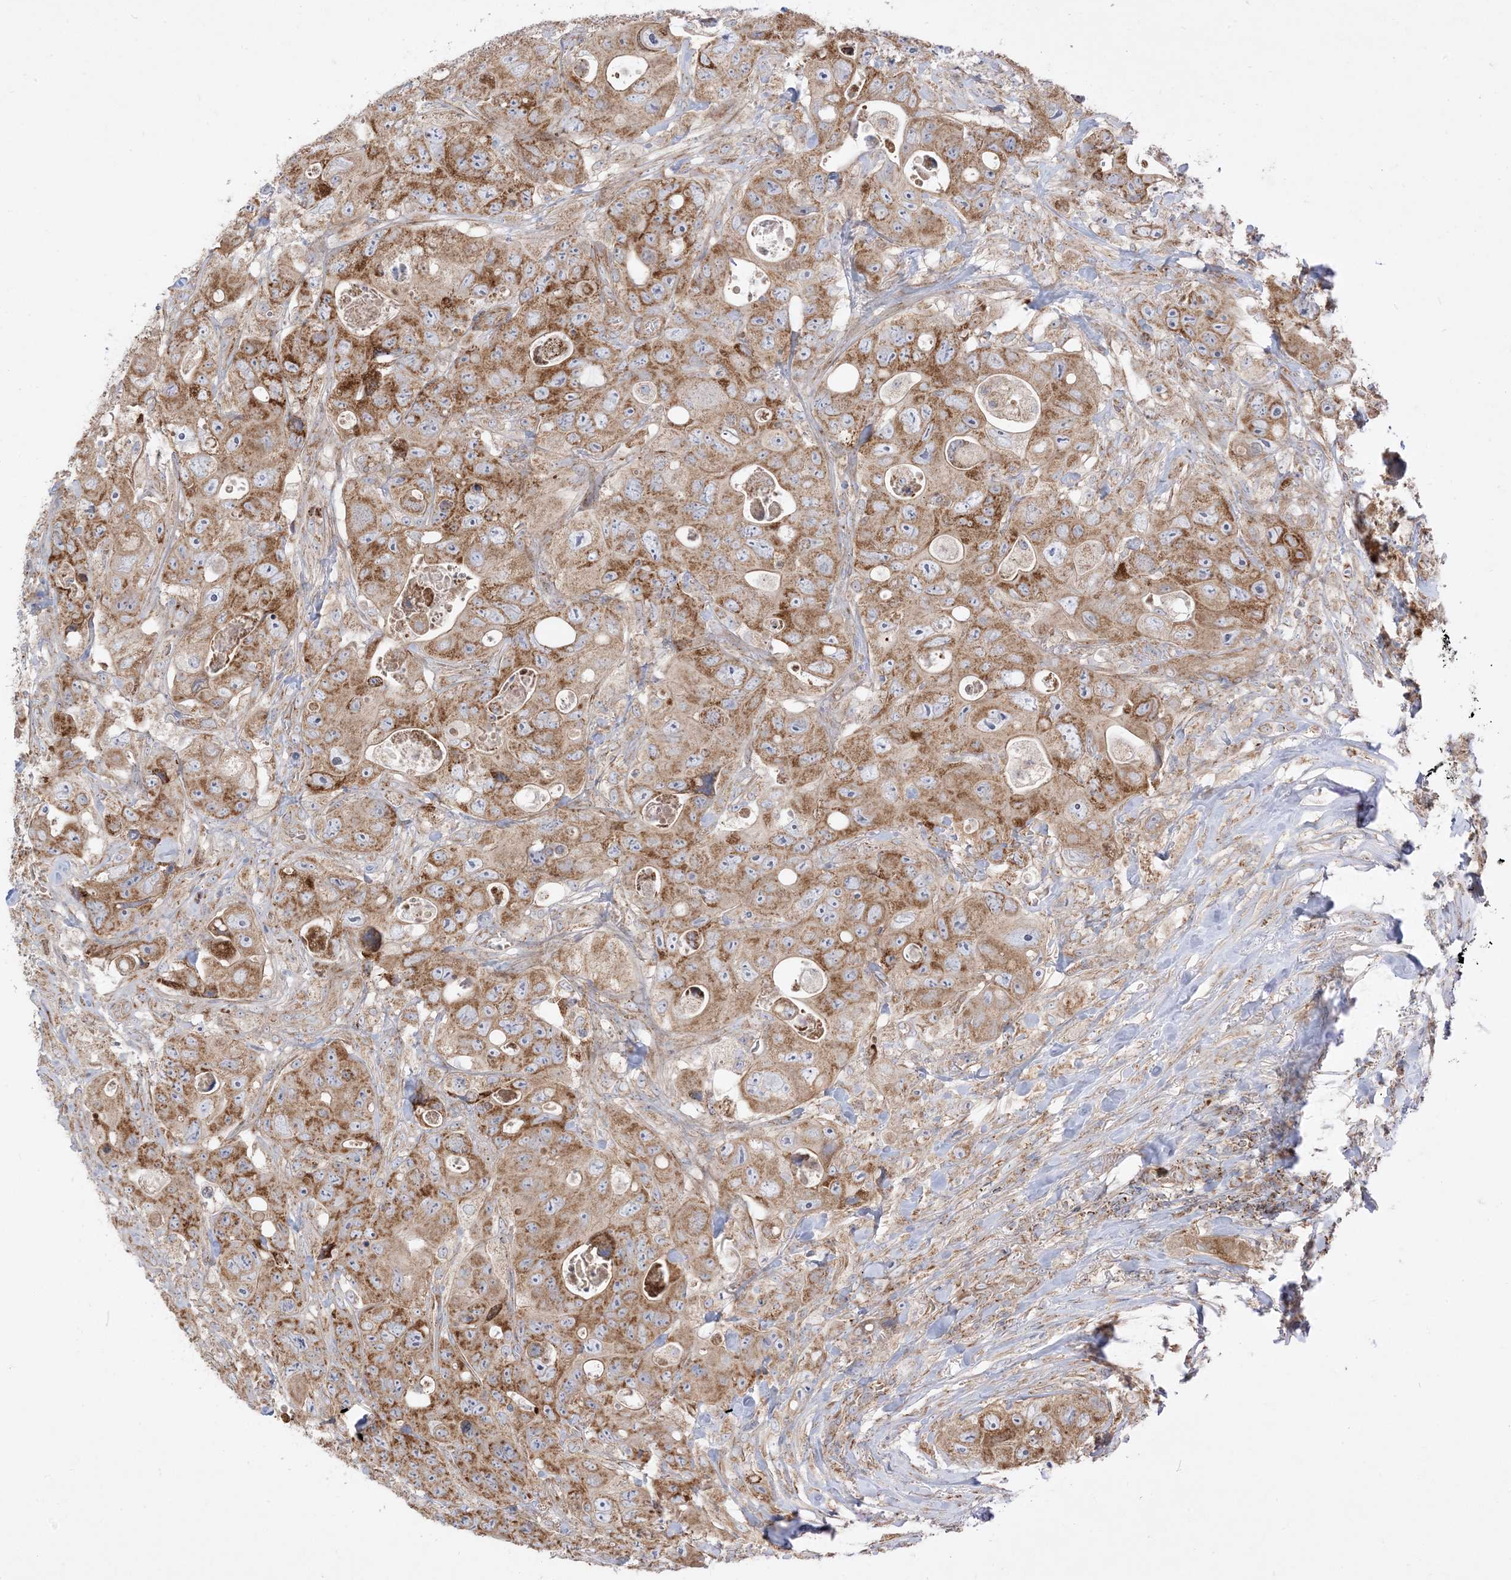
{"staining": {"intensity": "moderate", "quantity": ">75%", "location": "cytoplasmic/membranous"}, "tissue": "colorectal cancer", "cell_type": "Tumor cells", "image_type": "cancer", "snomed": [{"axis": "morphology", "description": "Adenocarcinoma, NOS"}, {"axis": "topography", "description": "Colon"}], "caption": "Approximately >75% of tumor cells in human colorectal cancer demonstrate moderate cytoplasmic/membranous protein expression as visualized by brown immunohistochemical staining.", "gene": "AARS2", "patient": {"sex": "female", "age": 46}}